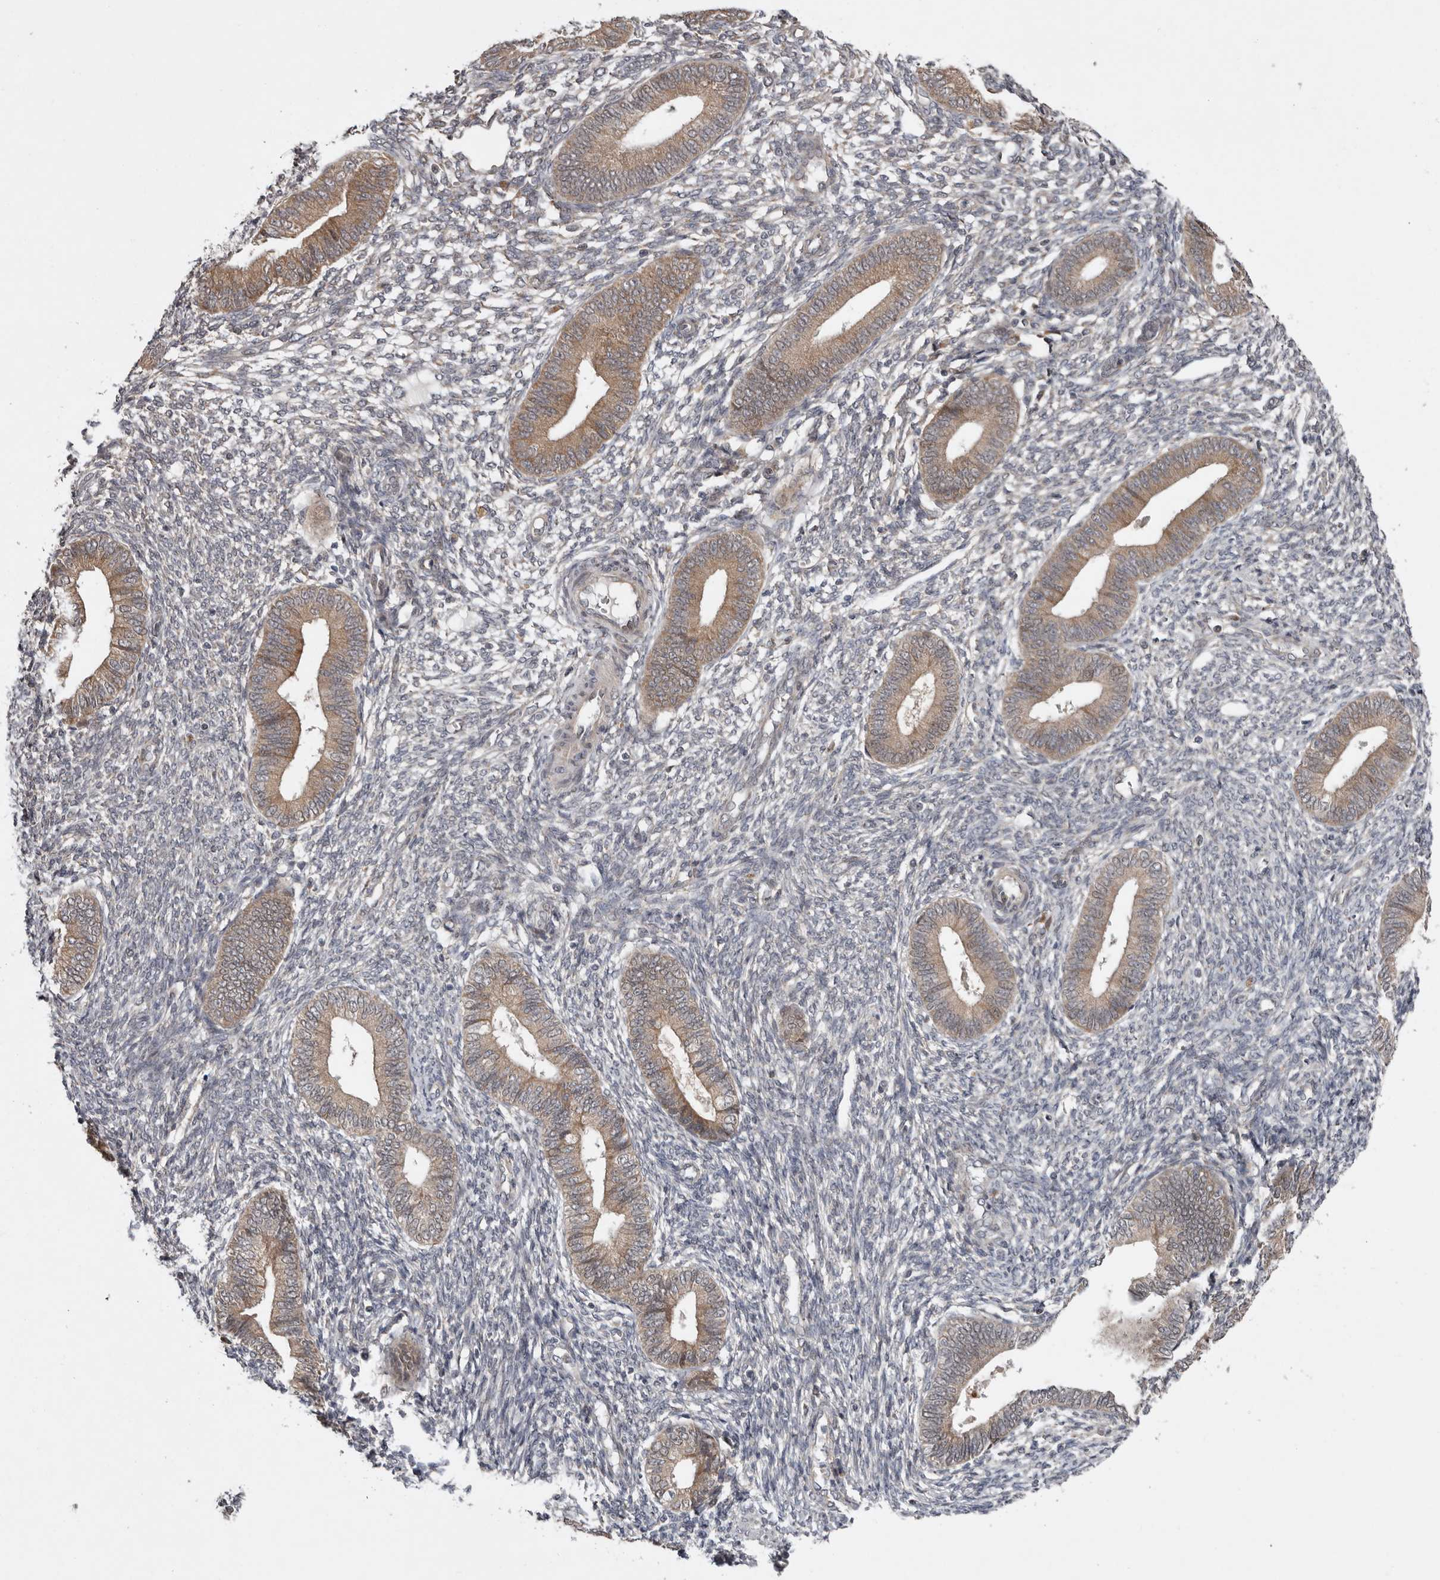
{"staining": {"intensity": "weak", "quantity": "<25%", "location": "cytoplasmic/membranous"}, "tissue": "endometrium", "cell_type": "Cells in endometrial stroma", "image_type": "normal", "snomed": [{"axis": "morphology", "description": "Normal tissue, NOS"}, {"axis": "topography", "description": "Endometrium"}], "caption": "Endometrium stained for a protein using immunohistochemistry demonstrates no staining cells in endometrial stroma.", "gene": "CHML", "patient": {"sex": "female", "age": 46}}